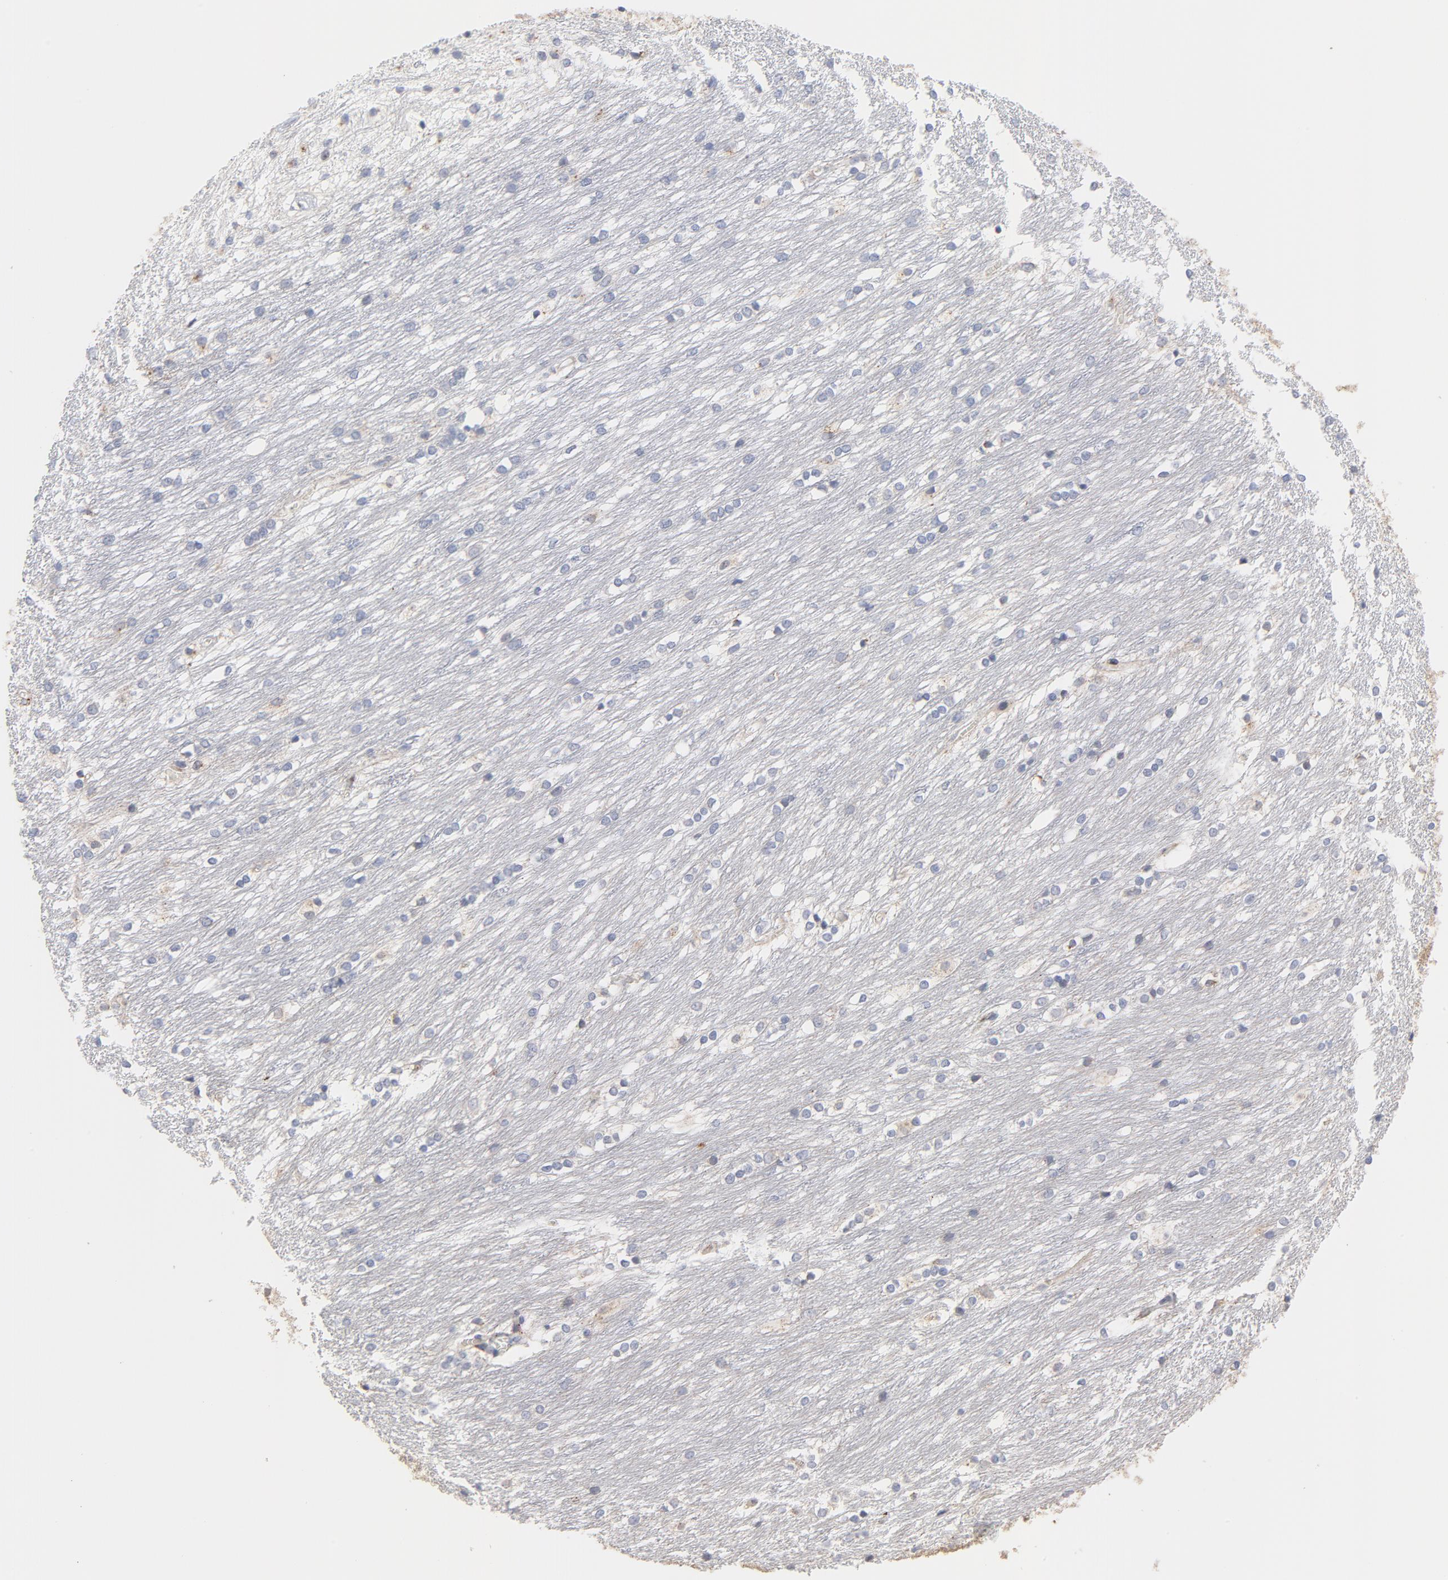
{"staining": {"intensity": "negative", "quantity": "none", "location": "none"}, "tissue": "caudate", "cell_type": "Glial cells", "image_type": "normal", "snomed": [{"axis": "morphology", "description": "Normal tissue, NOS"}, {"axis": "topography", "description": "Lateral ventricle wall"}], "caption": "The immunohistochemistry photomicrograph has no significant expression in glial cells of caudate.", "gene": "CPE", "patient": {"sex": "female", "age": 19}}